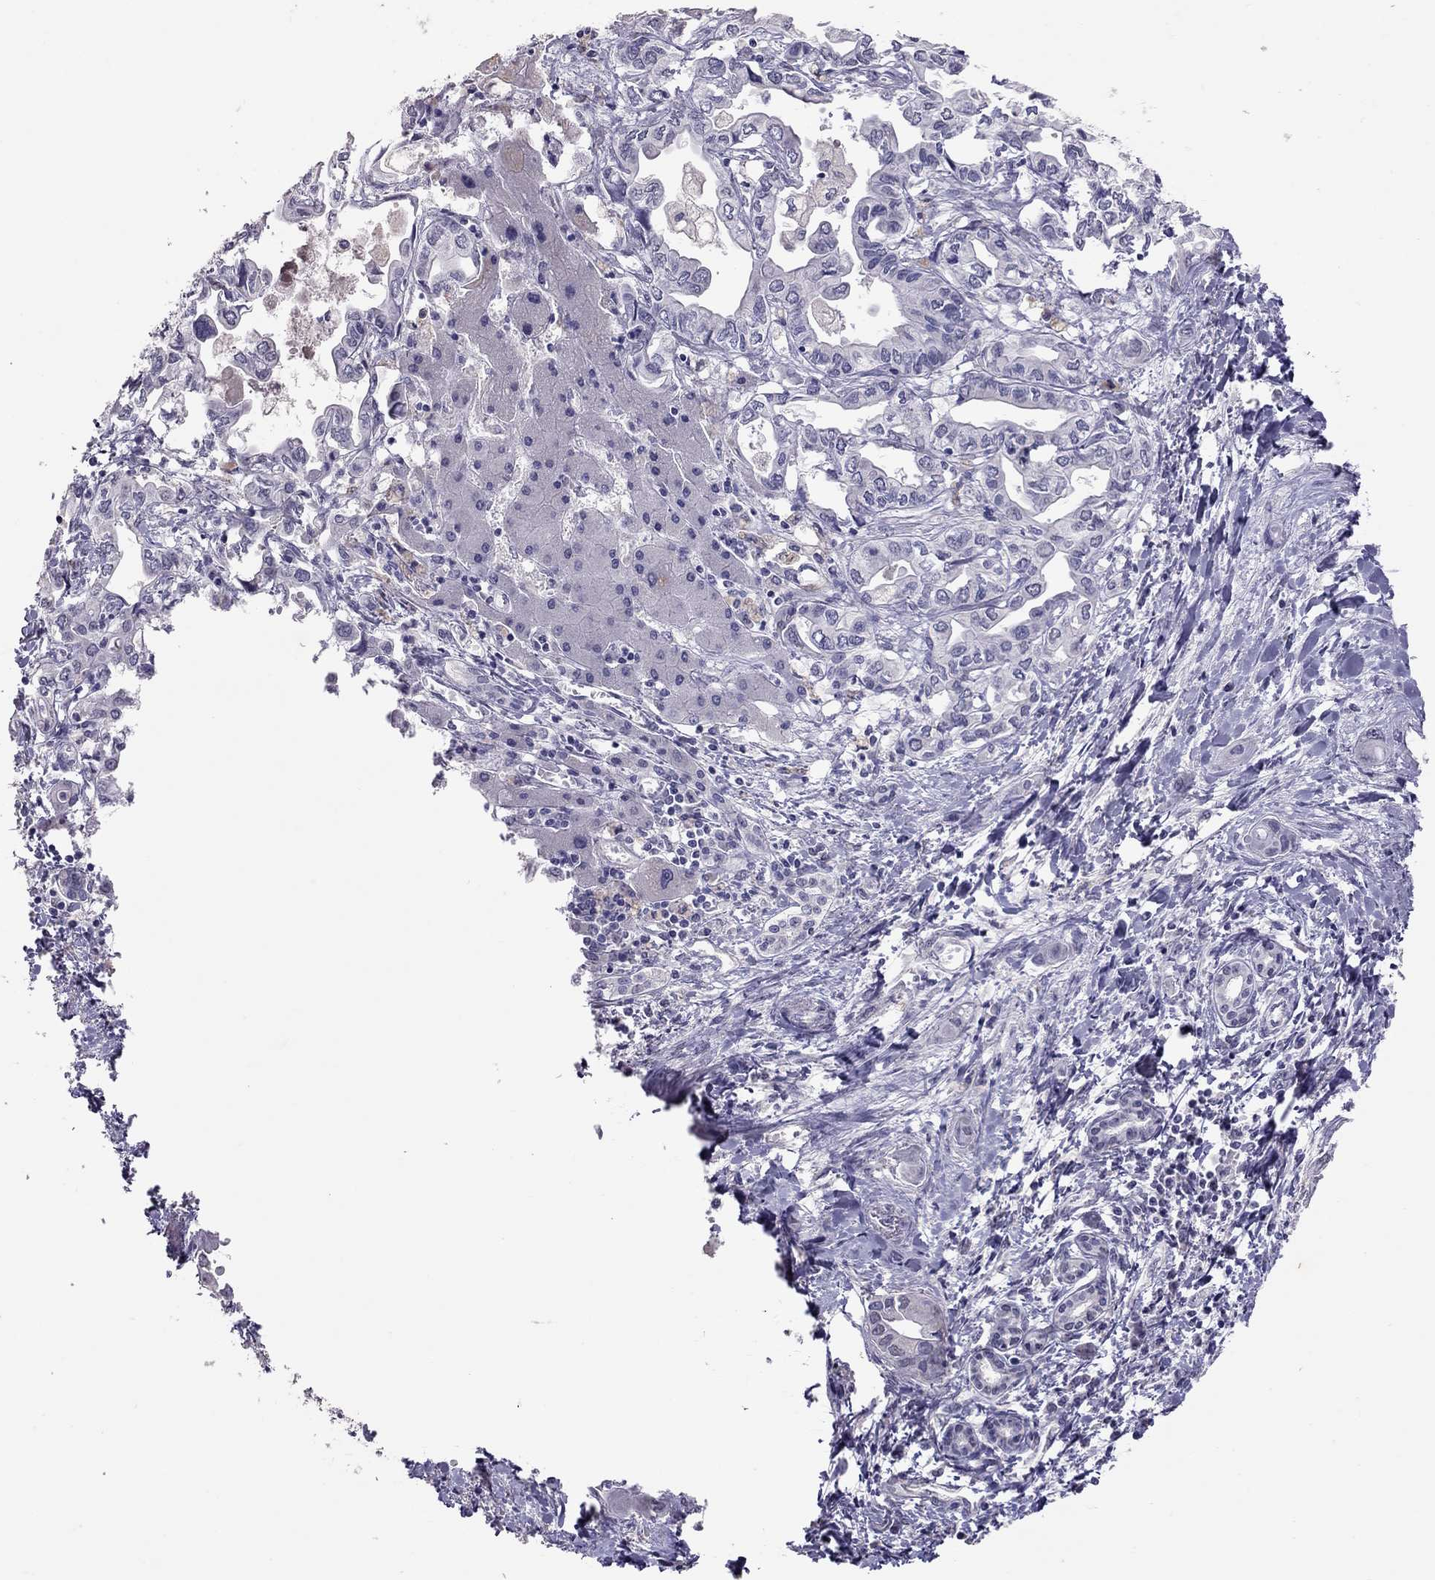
{"staining": {"intensity": "negative", "quantity": "none", "location": "none"}, "tissue": "liver cancer", "cell_type": "Tumor cells", "image_type": "cancer", "snomed": [{"axis": "morphology", "description": "Cholangiocarcinoma"}, {"axis": "topography", "description": "Liver"}], "caption": "DAB (3,3'-diaminobenzidine) immunohistochemical staining of human liver cancer demonstrates no significant positivity in tumor cells.", "gene": "PSMB11", "patient": {"sex": "female", "age": 64}}